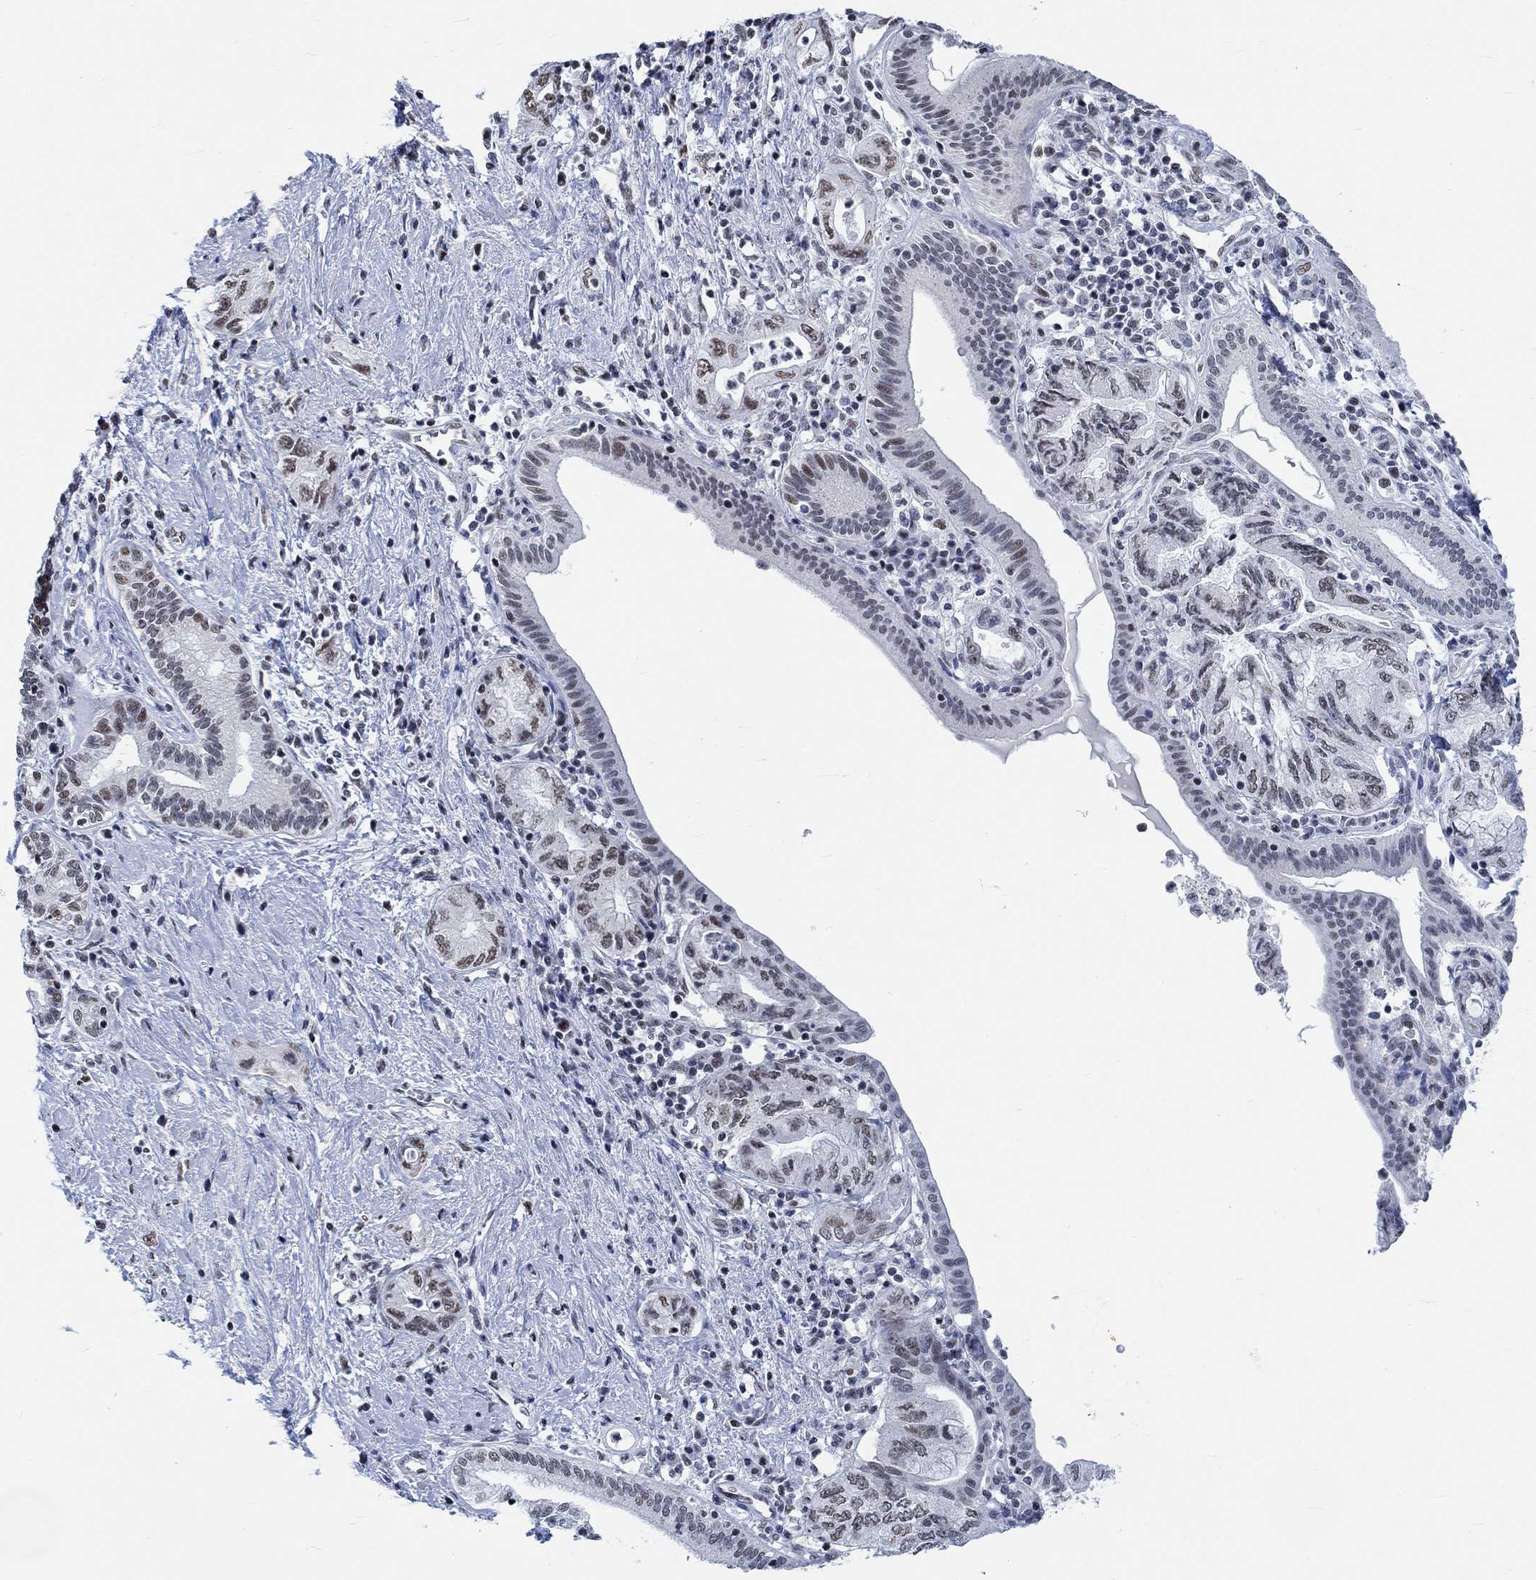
{"staining": {"intensity": "weak", "quantity": "<25%", "location": "nuclear"}, "tissue": "pancreatic cancer", "cell_type": "Tumor cells", "image_type": "cancer", "snomed": [{"axis": "morphology", "description": "Adenocarcinoma, NOS"}, {"axis": "topography", "description": "Pancreas"}], "caption": "Immunohistochemistry (IHC) image of neoplastic tissue: pancreatic cancer (adenocarcinoma) stained with DAB exhibits no significant protein staining in tumor cells. (DAB IHC, high magnification).", "gene": "KCNH8", "patient": {"sex": "female", "age": 73}}